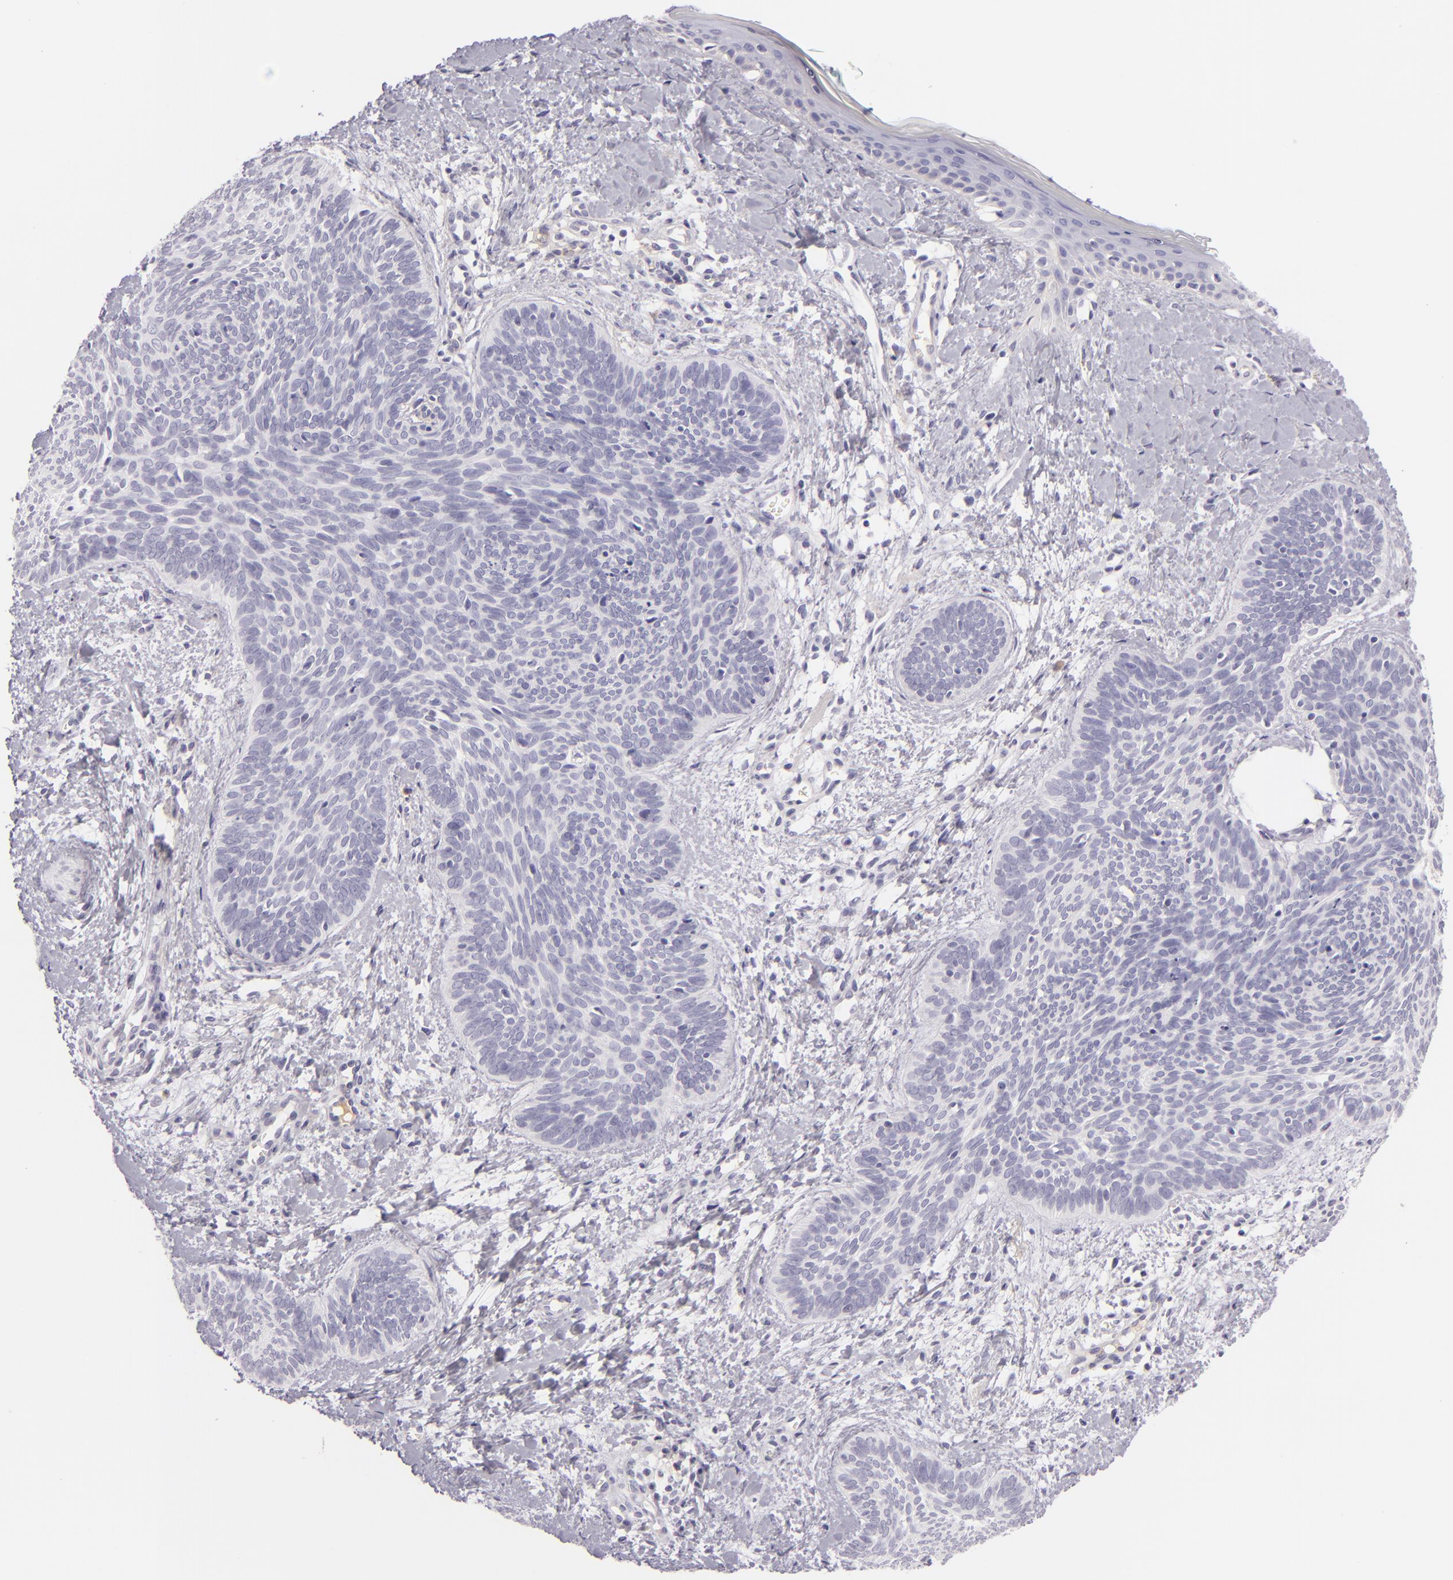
{"staining": {"intensity": "negative", "quantity": "none", "location": "none"}, "tissue": "skin cancer", "cell_type": "Tumor cells", "image_type": "cancer", "snomed": [{"axis": "morphology", "description": "Basal cell carcinoma"}, {"axis": "topography", "description": "Skin"}], "caption": "High magnification brightfield microscopy of skin cancer stained with DAB (brown) and counterstained with hematoxylin (blue): tumor cells show no significant positivity. (DAB (3,3'-diaminobenzidine) immunohistochemistry, high magnification).", "gene": "ICAM1", "patient": {"sex": "female", "age": 81}}